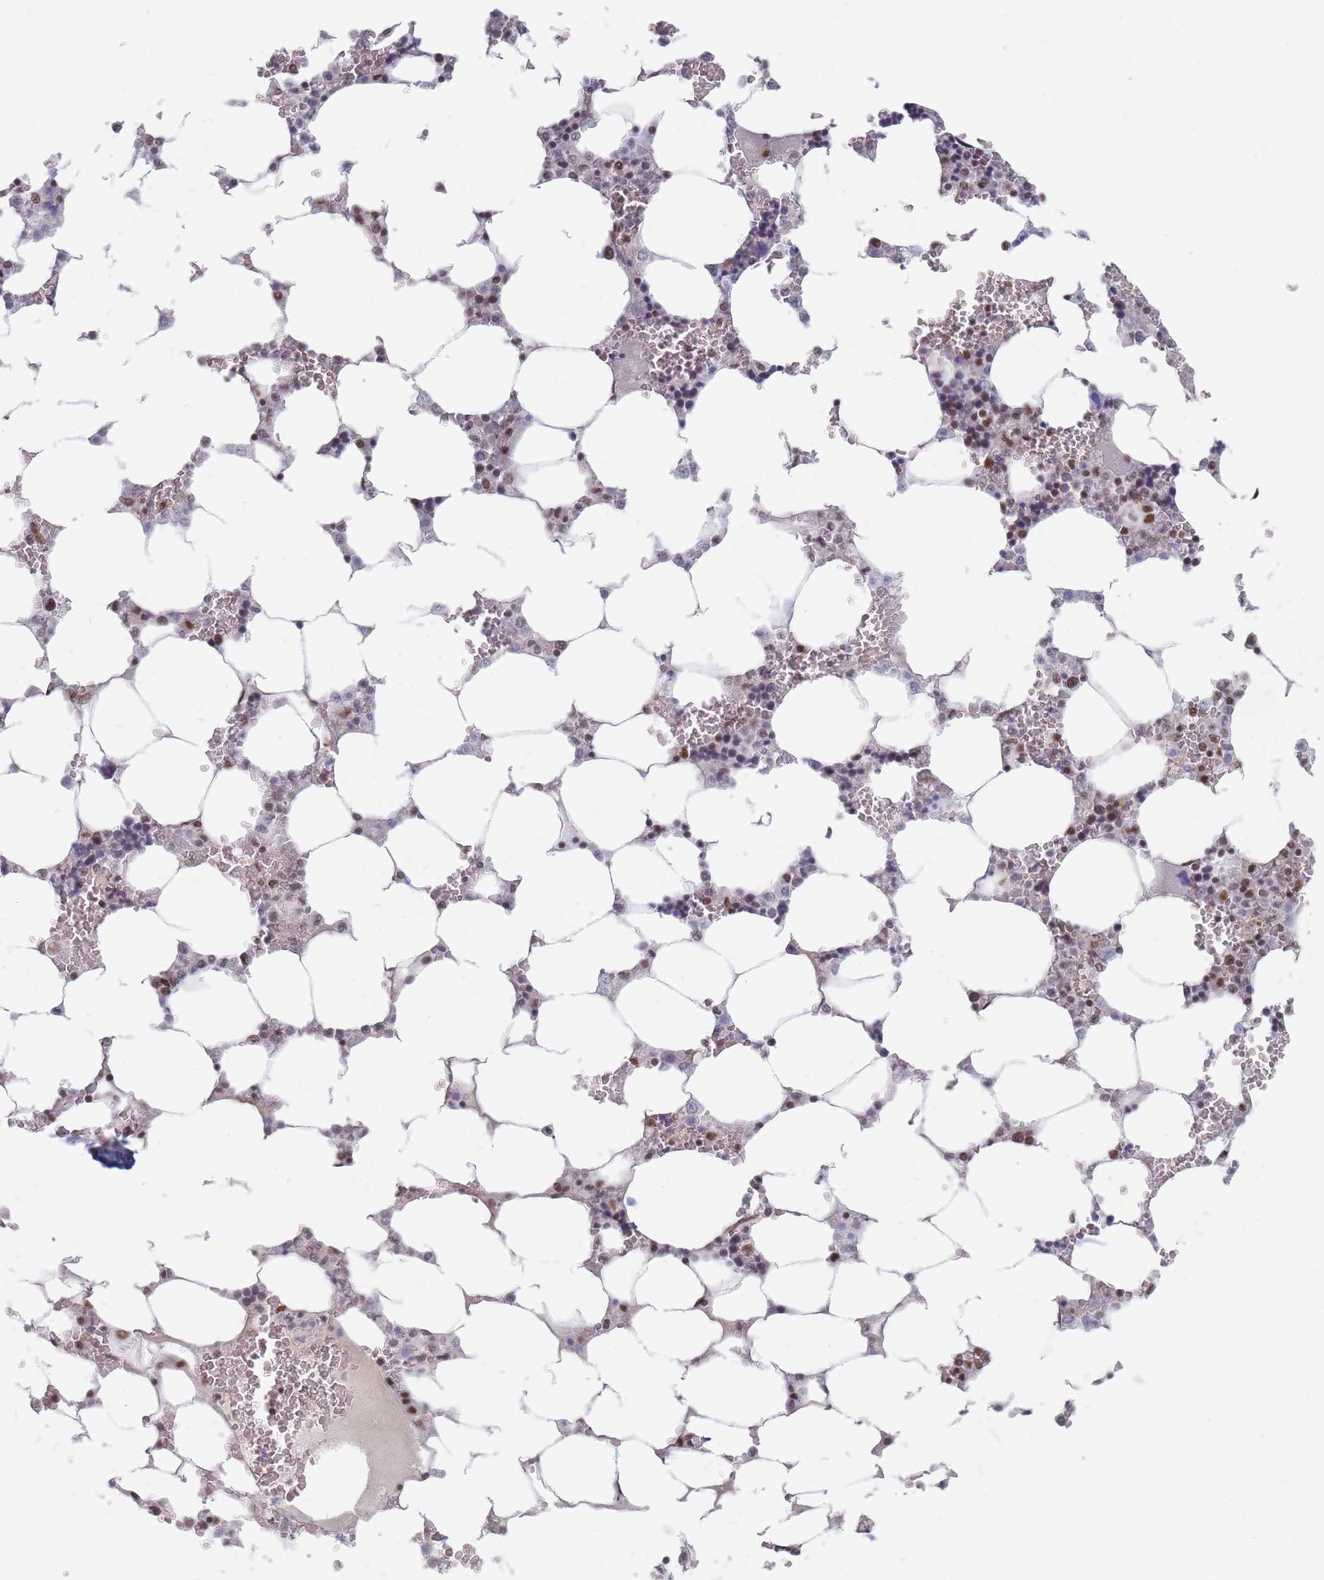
{"staining": {"intensity": "moderate", "quantity": "25%-75%", "location": "nuclear"}, "tissue": "bone marrow", "cell_type": "Hematopoietic cells", "image_type": "normal", "snomed": [{"axis": "morphology", "description": "Normal tissue, NOS"}, {"axis": "topography", "description": "Bone marrow"}], "caption": "Protein expression analysis of normal human bone marrow reveals moderate nuclear staining in approximately 25%-75% of hematopoietic cells. The protein of interest is shown in brown color, while the nuclei are stained blue.", "gene": "SAFB2", "patient": {"sex": "male", "age": 64}}